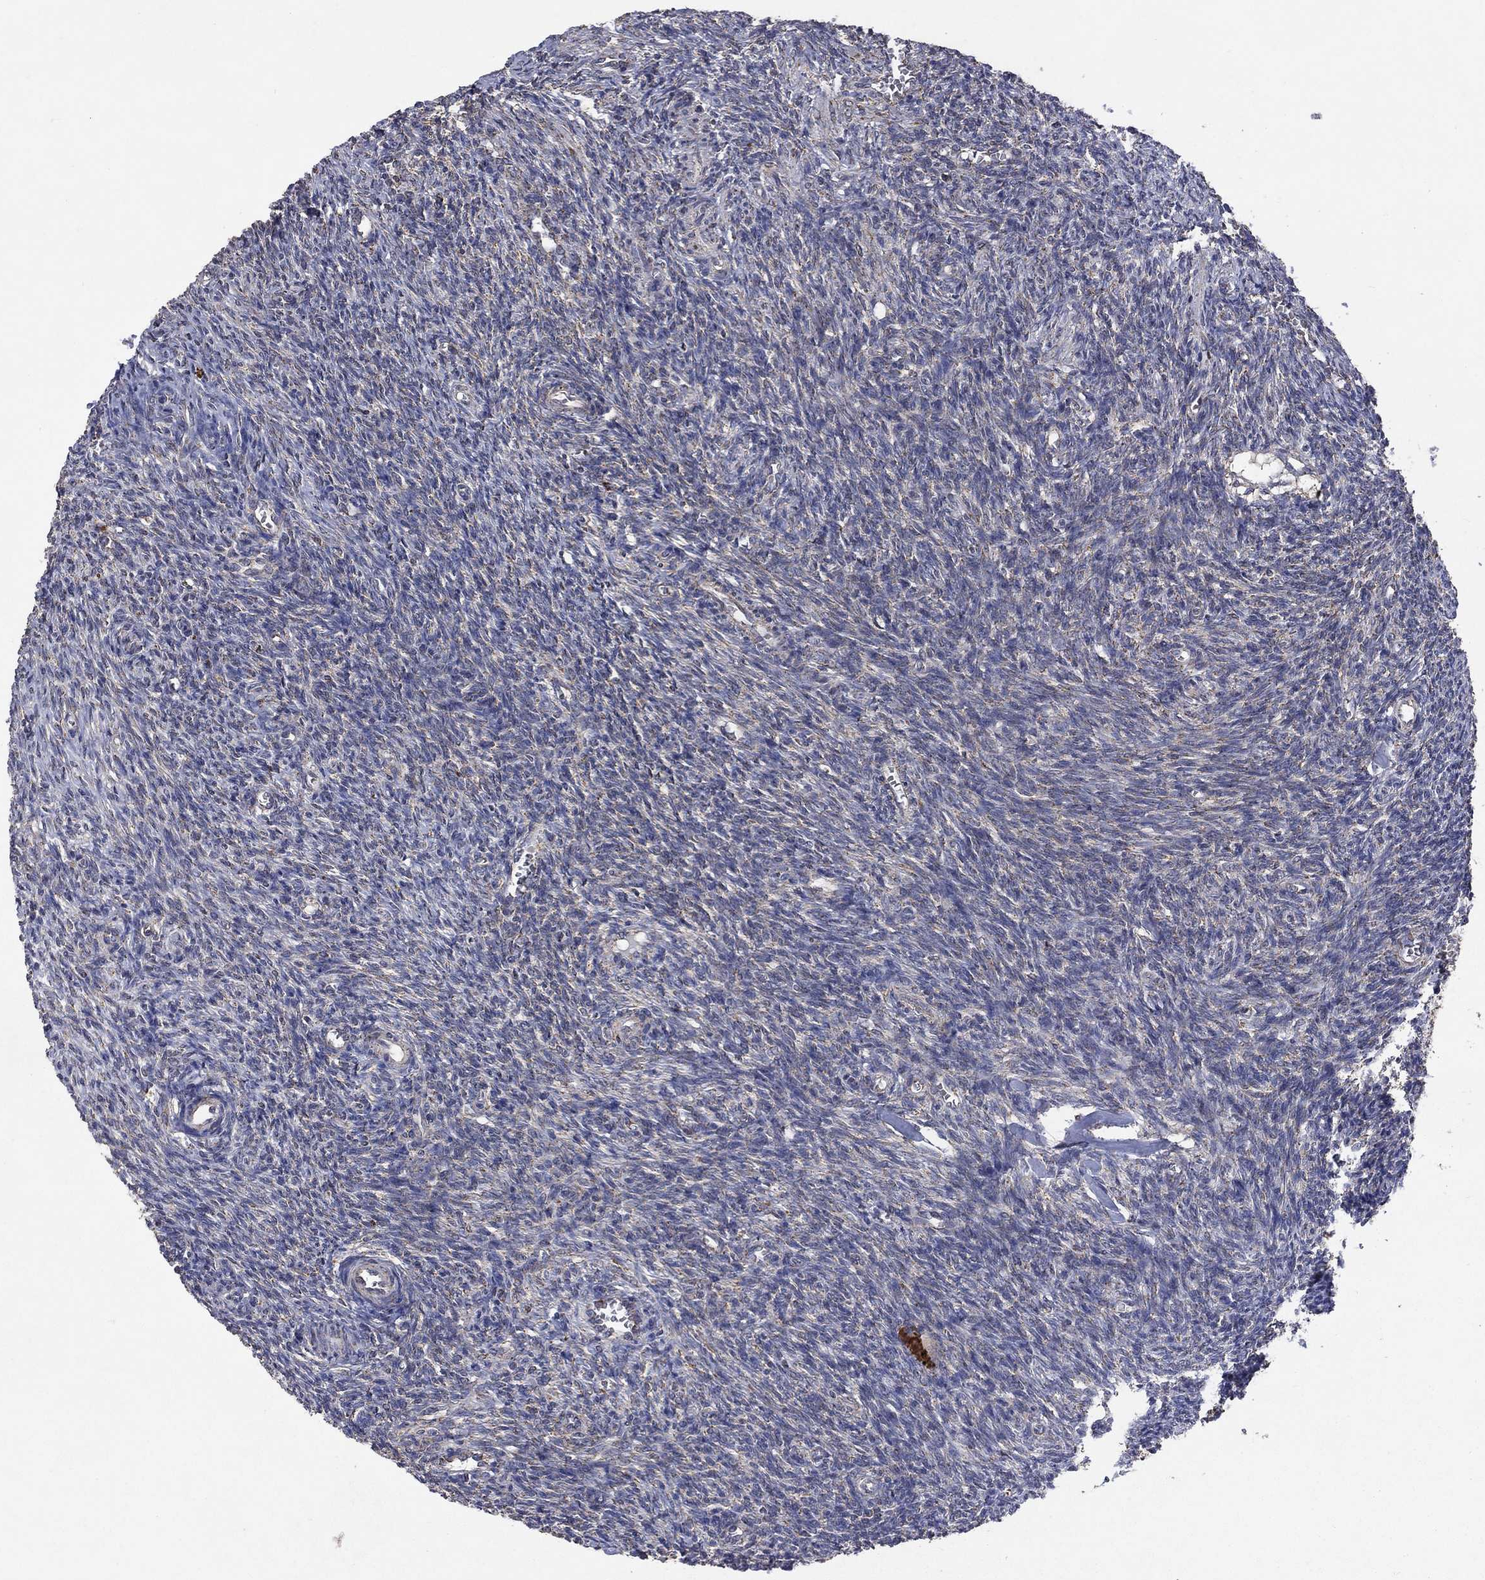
{"staining": {"intensity": "moderate", "quantity": ">75%", "location": "cytoplasmic/membranous"}, "tissue": "ovary", "cell_type": "Follicle cells", "image_type": "normal", "snomed": [{"axis": "morphology", "description": "Normal tissue, NOS"}, {"axis": "topography", "description": "Ovary"}], "caption": "Immunohistochemistry image of benign ovary: ovary stained using immunohistochemistry (IHC) exhibits medium levels of moderate protein expression localized specifically in the cytoplasmic/membranous of follicle cells, appearing as a cytoplasmic/membranous brown color.", "gene": "DPH1", "patient": {"sex": "female", "age": 27}}